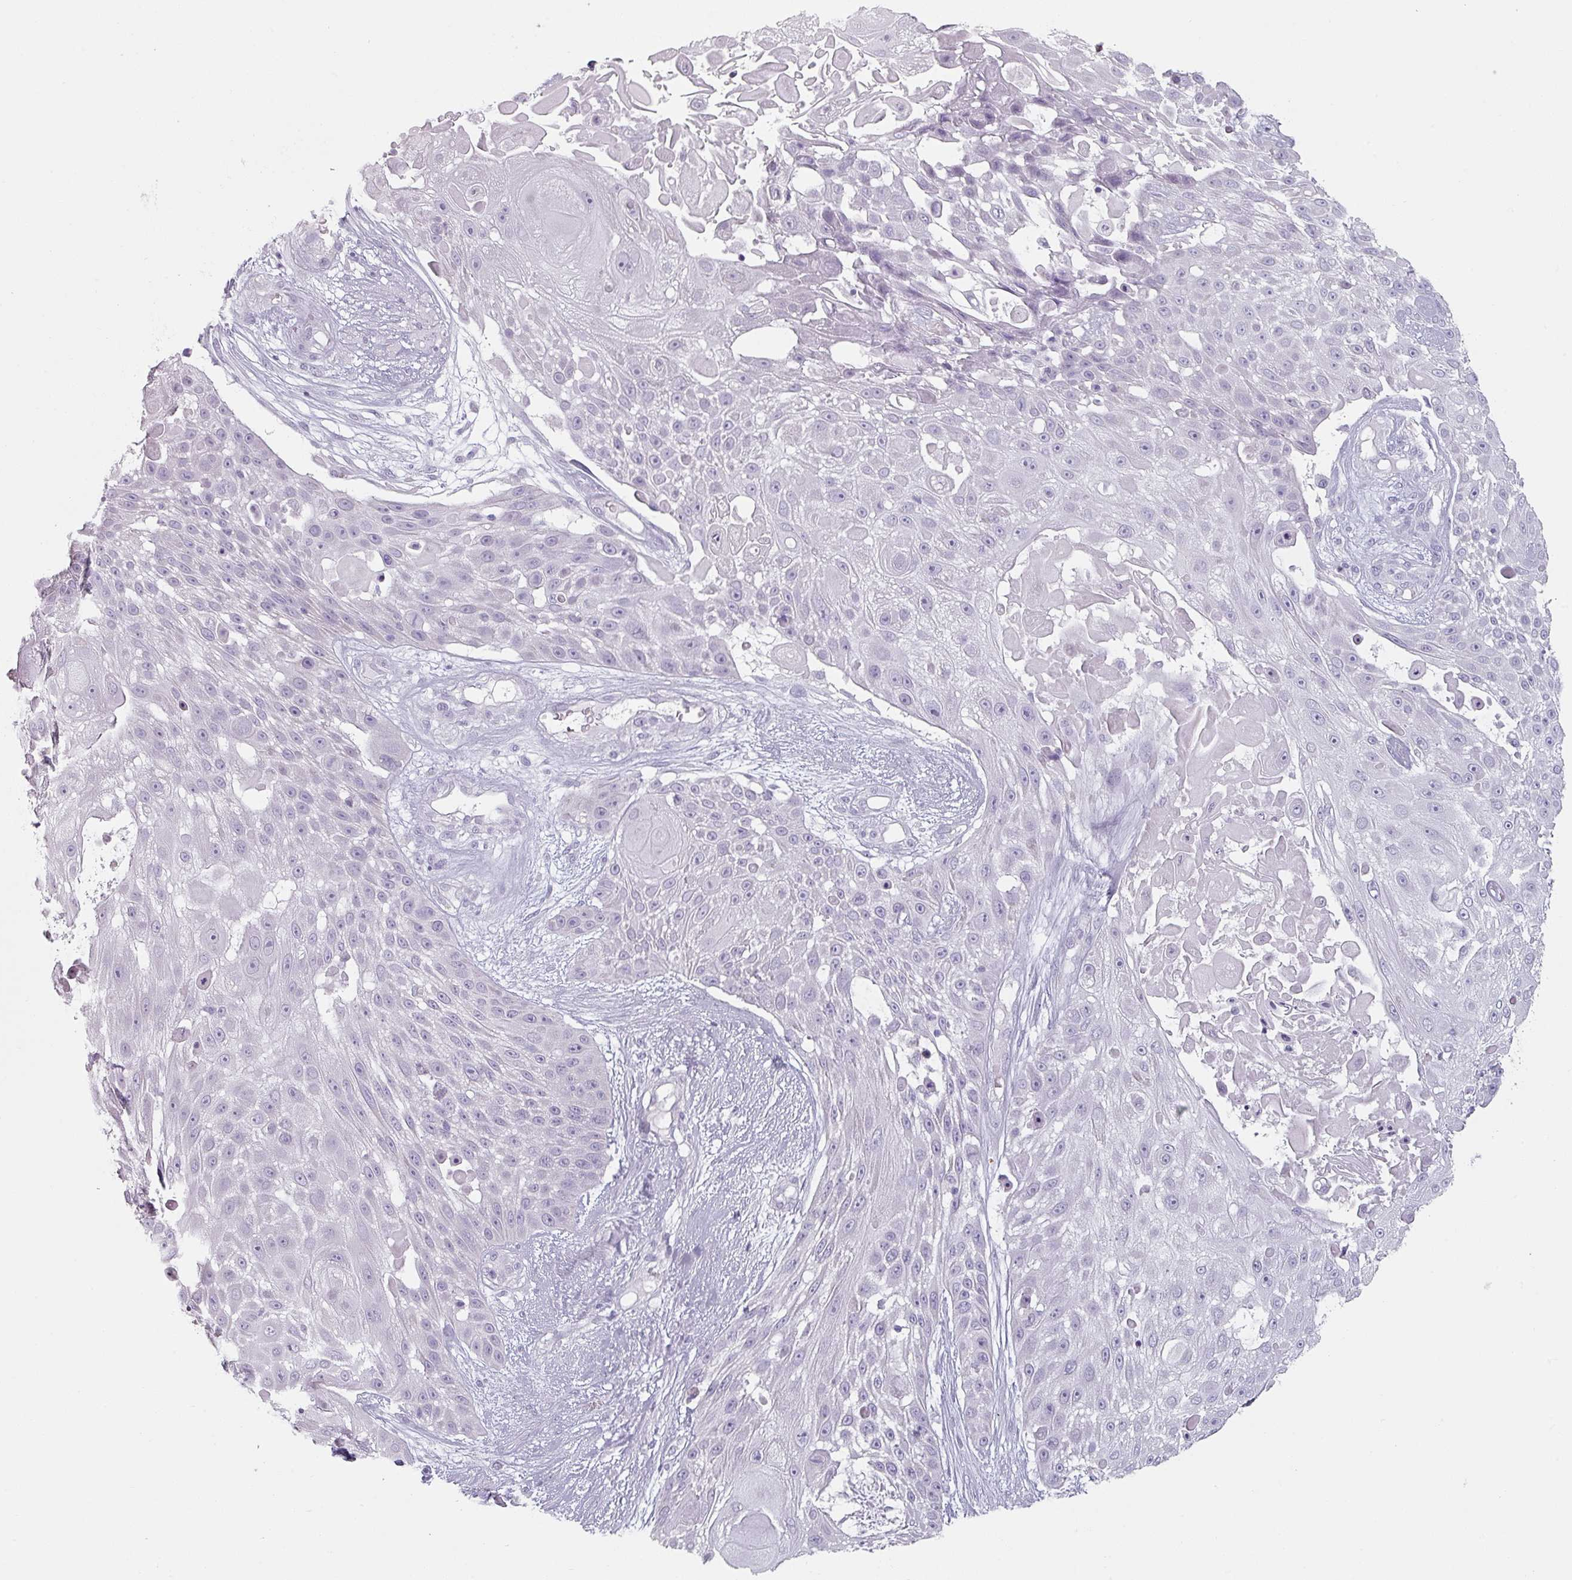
{"staining": {"intensity": "negative", "quantity": "none", "location": "none"}, "tissue": "skin cancer", "cell_type": "Tumor cells", "image_type": "cancer", "snomed": [{"axis": "morphology", "description": "Squamous cell carcinoma, NOS"}, {"axis": "topography", "description": "Skin"}], "caption": "A histopathology image of human skin cancer is negative for staining in tumor cells.", "gene": "SFTPA1", "patient": {"sex": "female", "age": 86}}